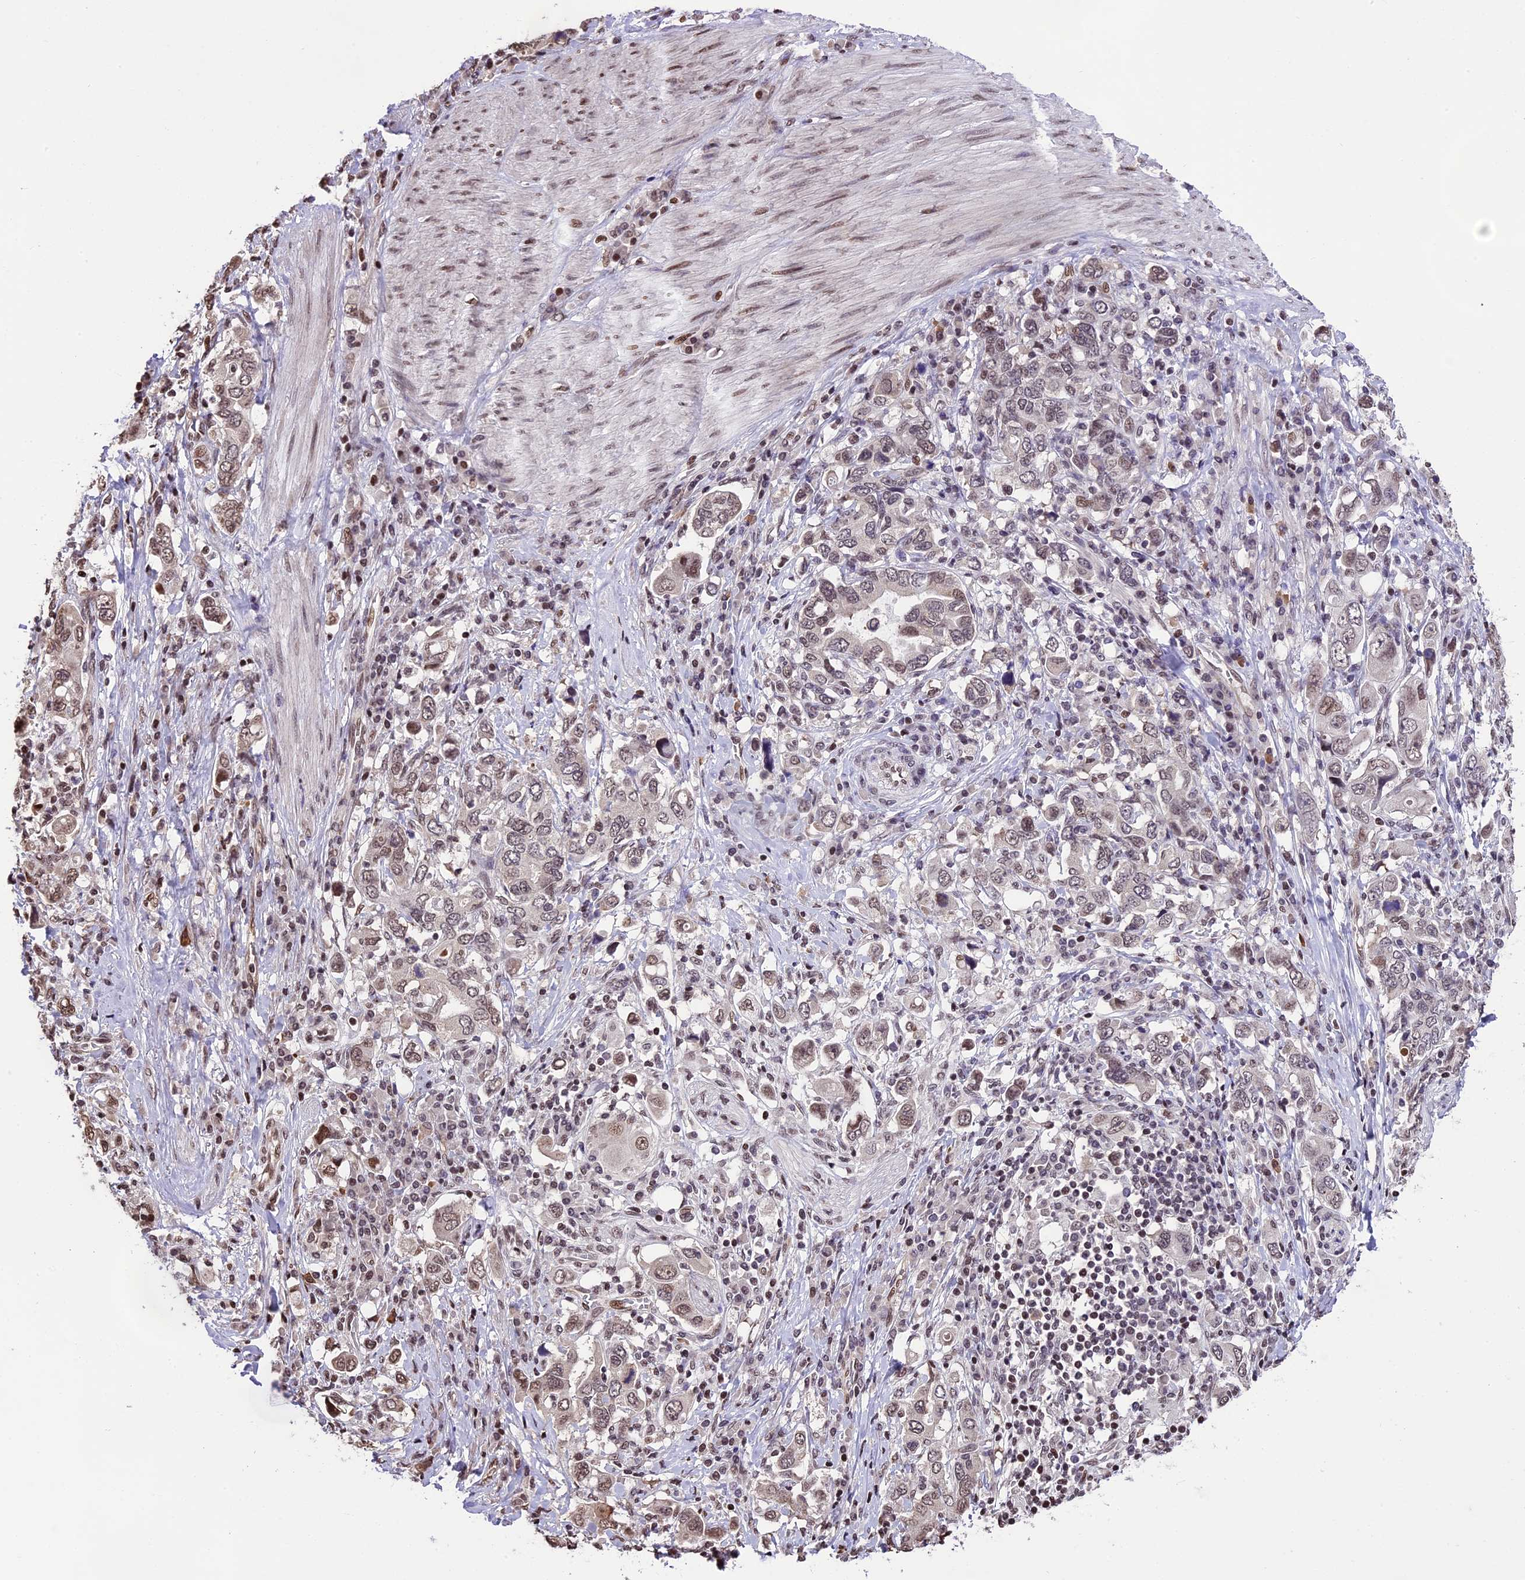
{"staining": {"intensity": "moderate", "quantity": "25%-75%", "location": "nuclear"}, "tissue": "stomach cancer", "cell_type": "Tumor cells", "image_type": "cancer", "snomed": [{"axis": "morphology", "description": "Adenocarcinoma, NOS"}, {"axis": "topography", "description": "Stomach, upper"}, {"axis": "topography", "description": "Stomach"}], "caption": "IHC photomicrograph of human stomach cancer stained for a protein (brown), which exhibits medium levels of moderate nuclear positivity in approximately 25%-75% of tumor cells.", "gene": "POLR3E", "patient": {"sex": "male", "age": 62}}